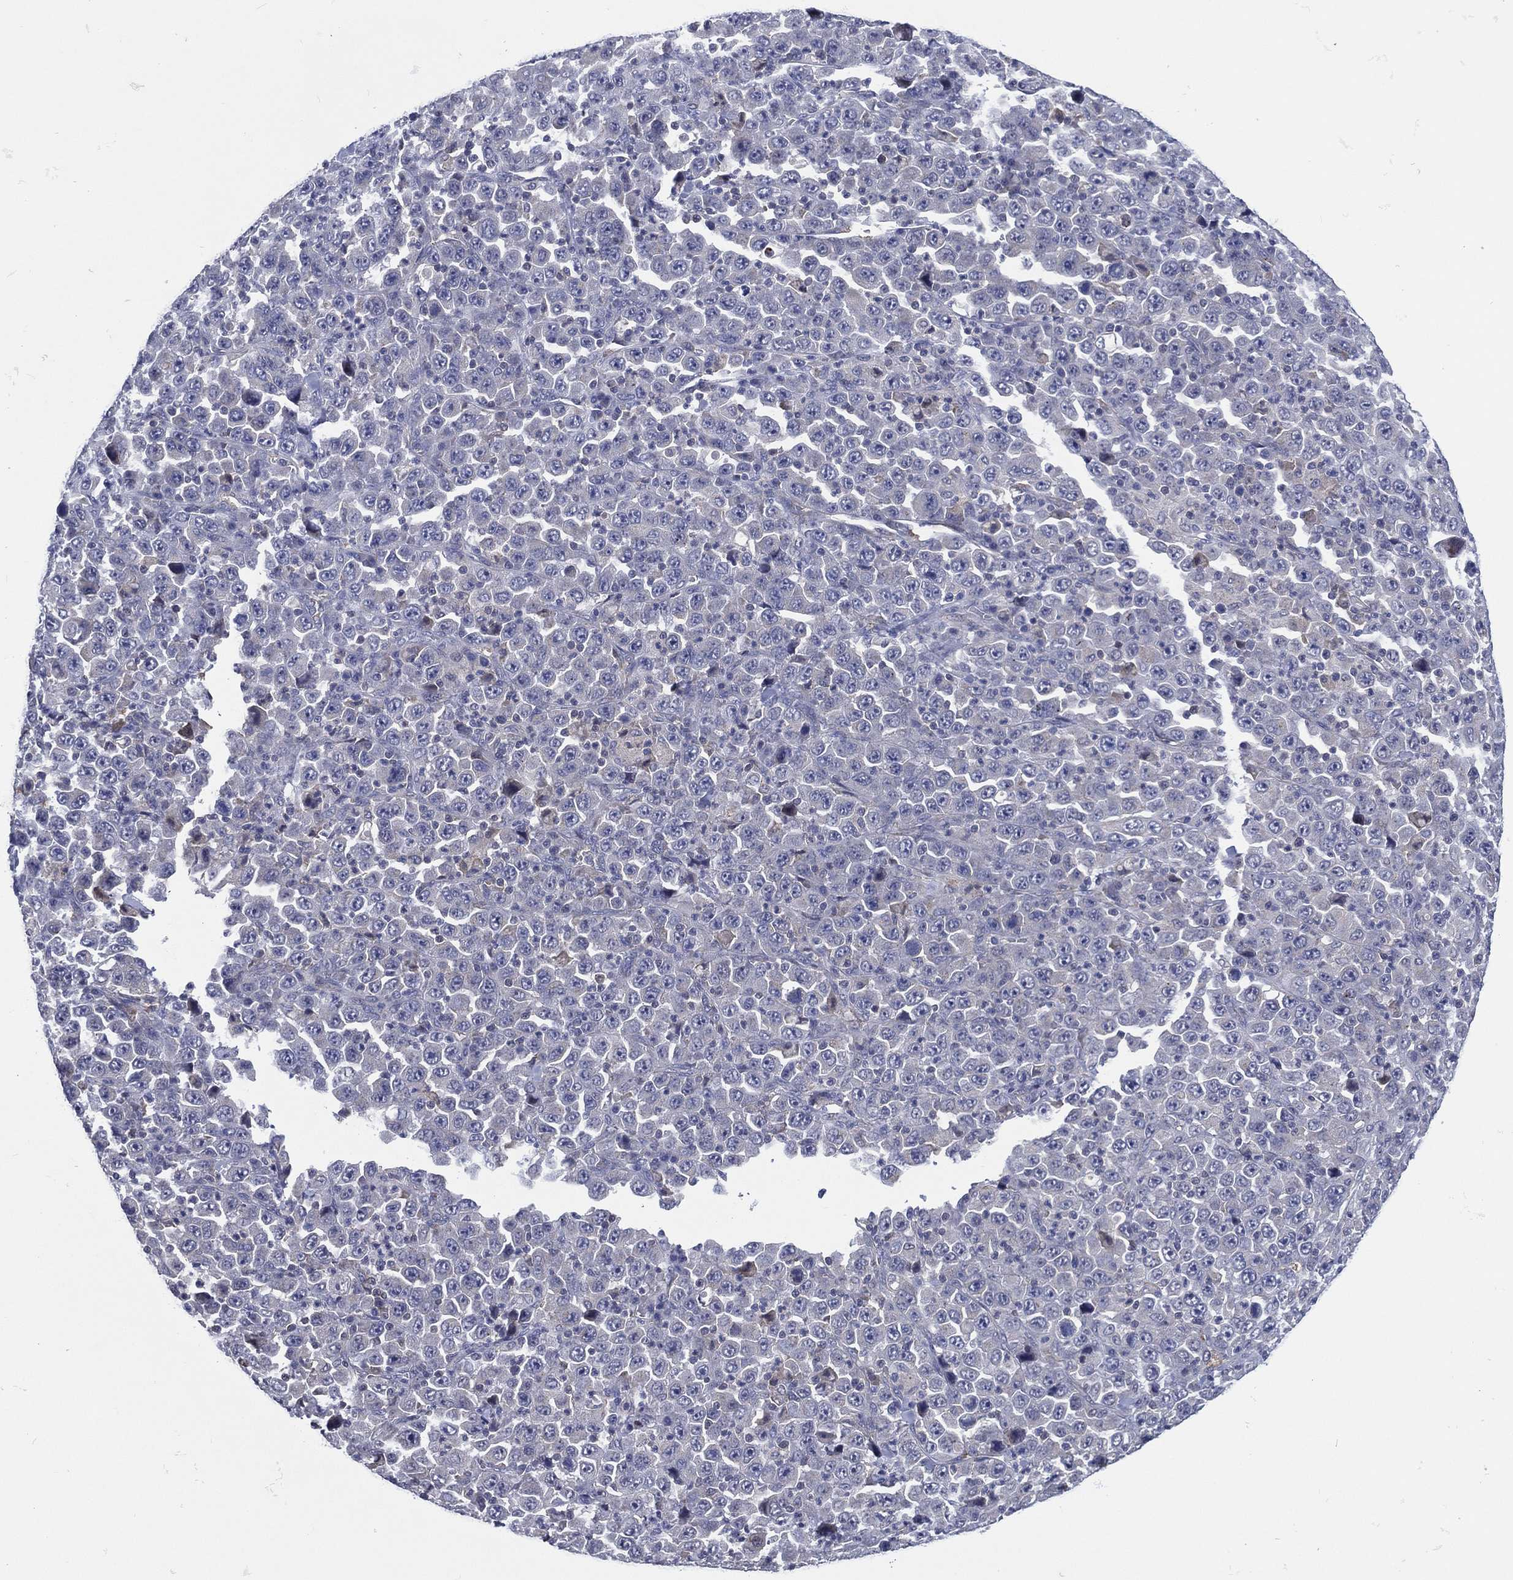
{"staining": {"intensity": "negative", "quantity": "none", "location": "none"}, "tissue": "stomach cancer", "cell_type": "Tumor cells", "image_type": "cancer", "snomed": [{"axis": "morphology", "description": "Normal tissue, NOS"}, {"axis": "morphology", "description": "Adenocarcinoma, NOS"}, {"axis": "topography", "description": "Stomach, upper"}, {"axis": "topography", "description": "Stomach"}], "caption": "High power microscopy histopathology image of an IHC image of stomach cancer (adenocarcinoma), revealing no significant positivity in tumor cells. (DAB (3,3'-diaminobenzidine) immunohistochemistry, high magnification).", "gene": "TRIM31", "patient": {"sex": "male", "age": 59}}